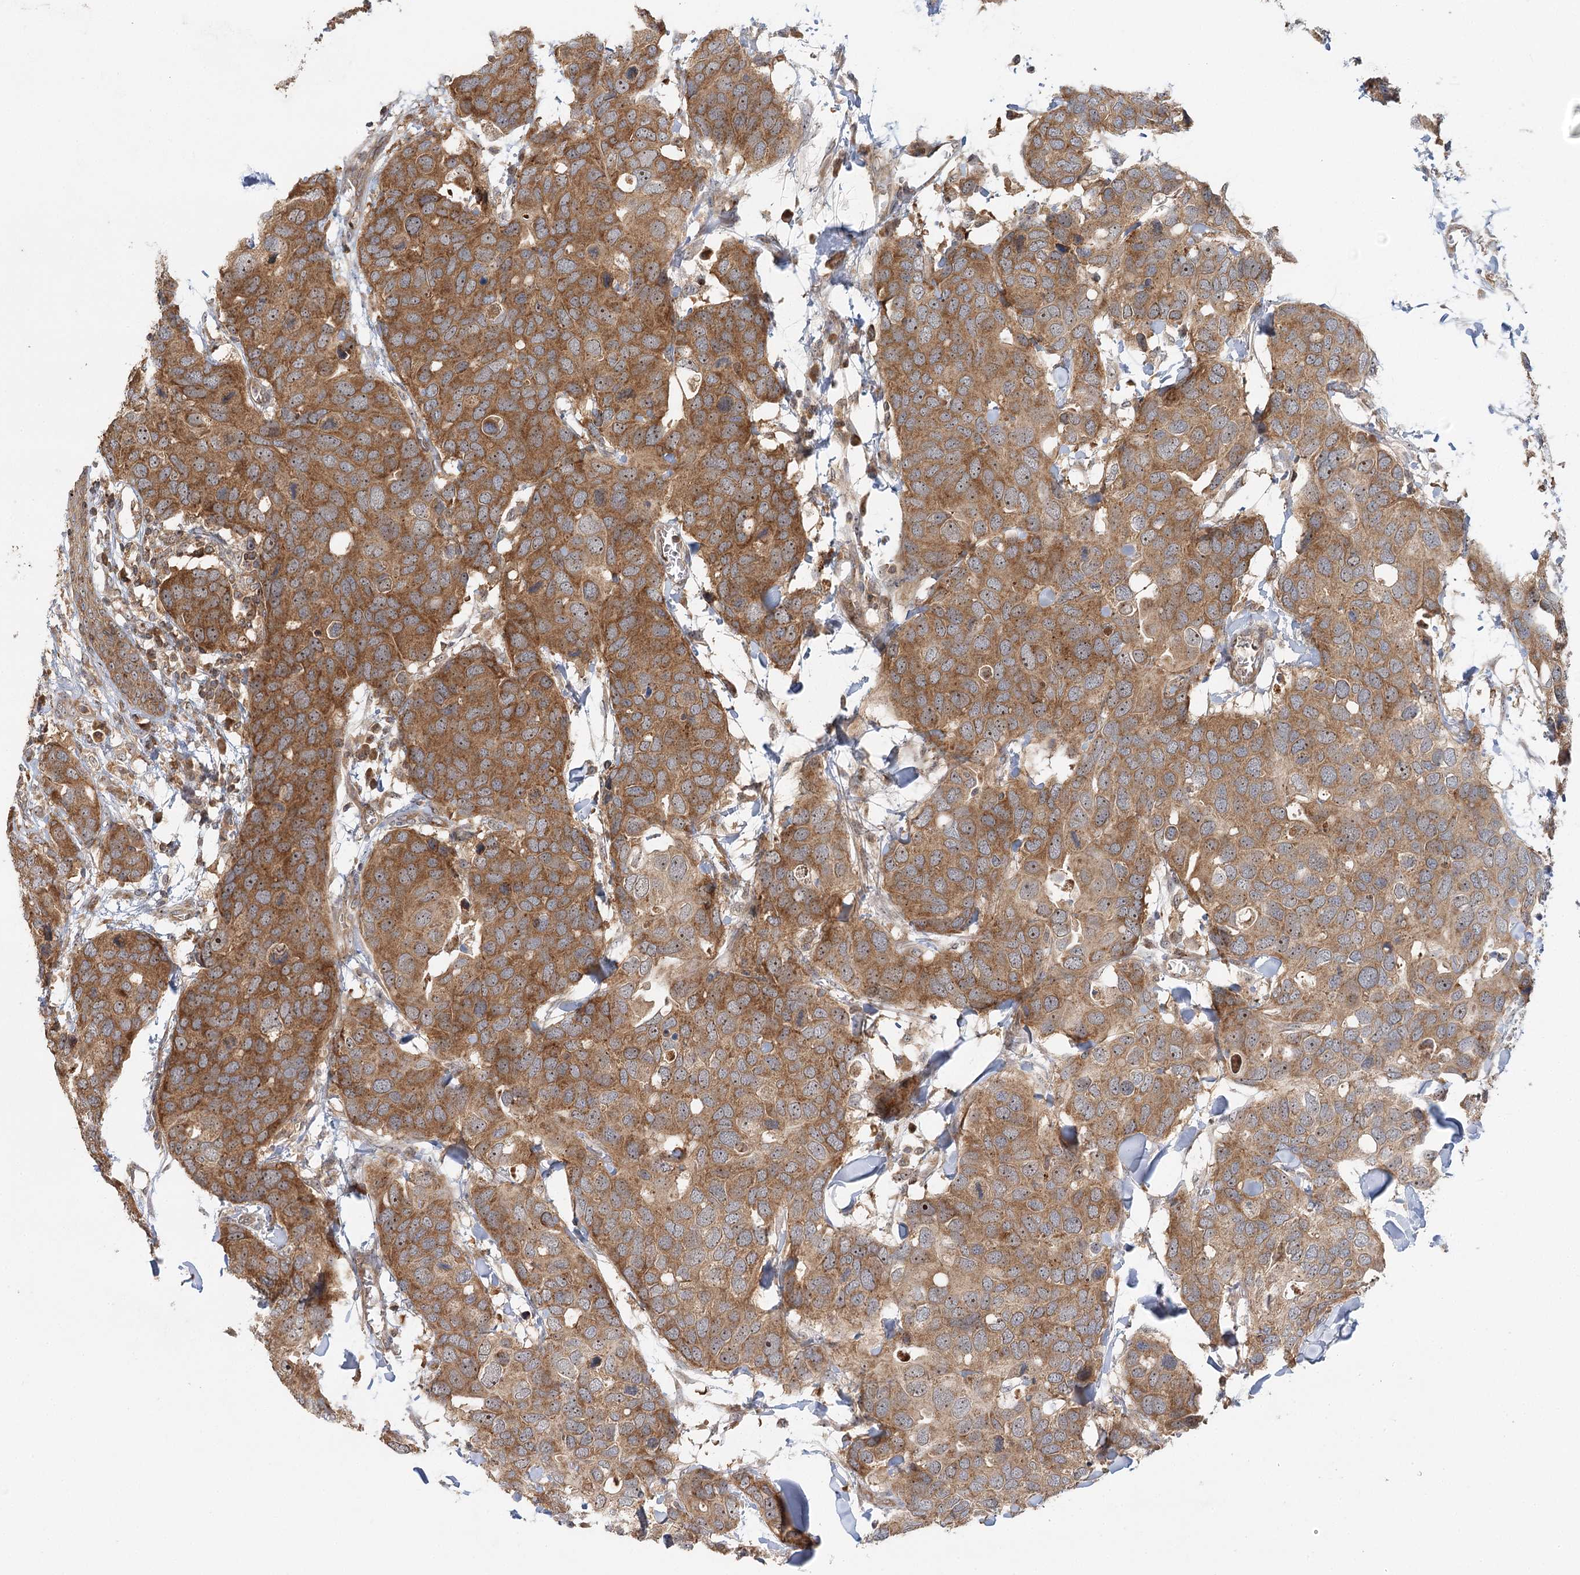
{"staining": {"intensity": "moderate", "quantity": ">75%", "location": "cytoplasmic/membranous,nuclear"}, "tissue": "breast cancer", "cell_type": "Tumor cells", "image_type": "cancer", "snomed": [{"axis": "morphology", "description": "Duct carcinoma"}, {"axis": "topography", "description": "Breast"}], "caption": "DAB (3,3'-diaminobenzidine) immunohistochemical staining of invasive ductal carcinoma (breast) displays moderate cytoplasmic/membranous and nuclear protein positivity in approximately >75% of tumor cells.", "gene": "RAPGEF6", "patient": {"sex": "female", "age": 83}}